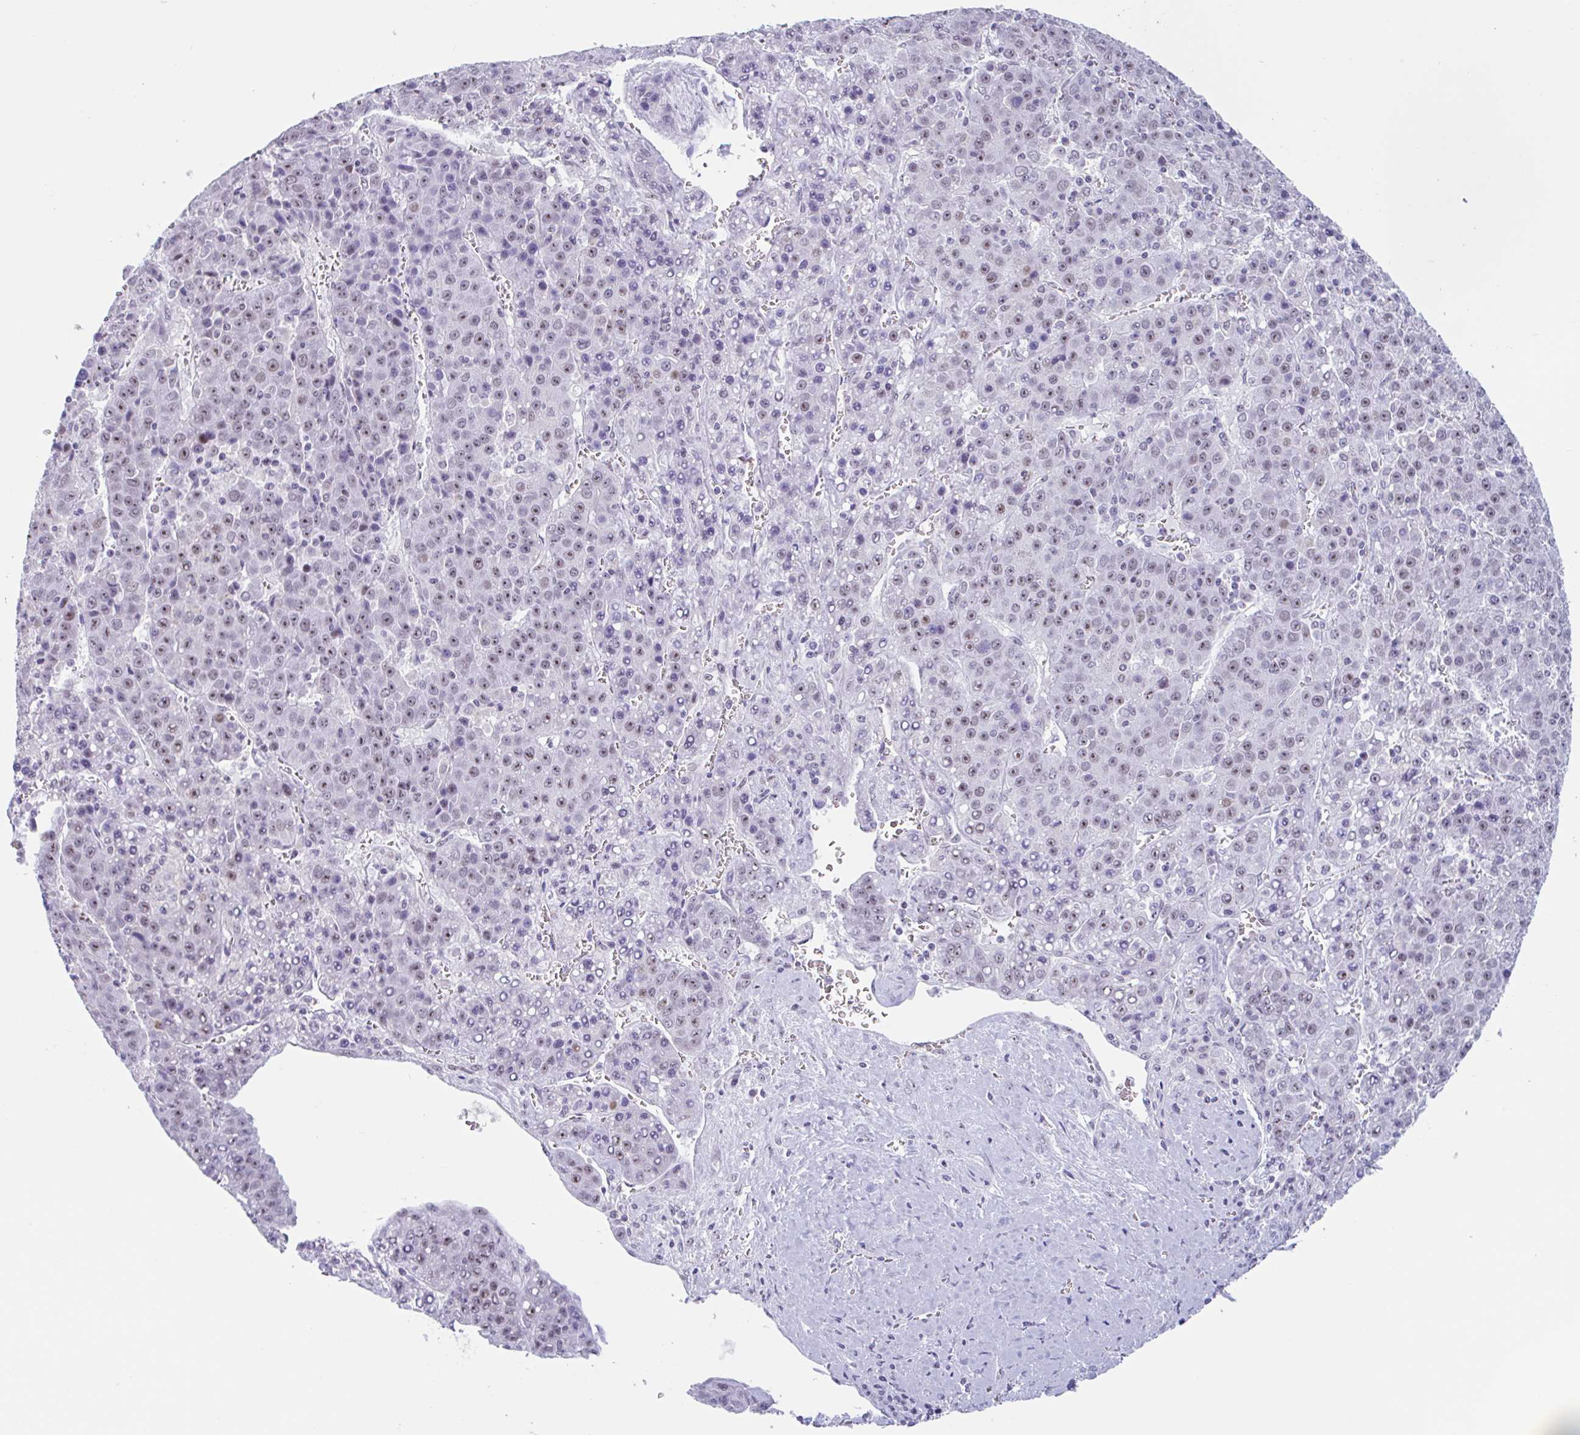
{"staining": {"intensity": "moderate", "quantity": ">75%", "location": "nuclear"}, "tissue": "liver cancer", "cell_type": "Tumor cells", "image_type": "cancer", "snomed": [{"axis": "morphology", "description": "Carcinoma, Hepatocellular, NOS"}, {"axis": "topography", "description": "Liver"}], "caption": "Tumor cells demonstrate medium levels of moderate nuclear positivity in about >75% of cells in human liver cancer (hepatocellular carcinoma). (brown staining indicates protein expression, while blue staining denotes nuclei).", "gene": "LENG9", "patient": {"sex": "female", "age": 53}}